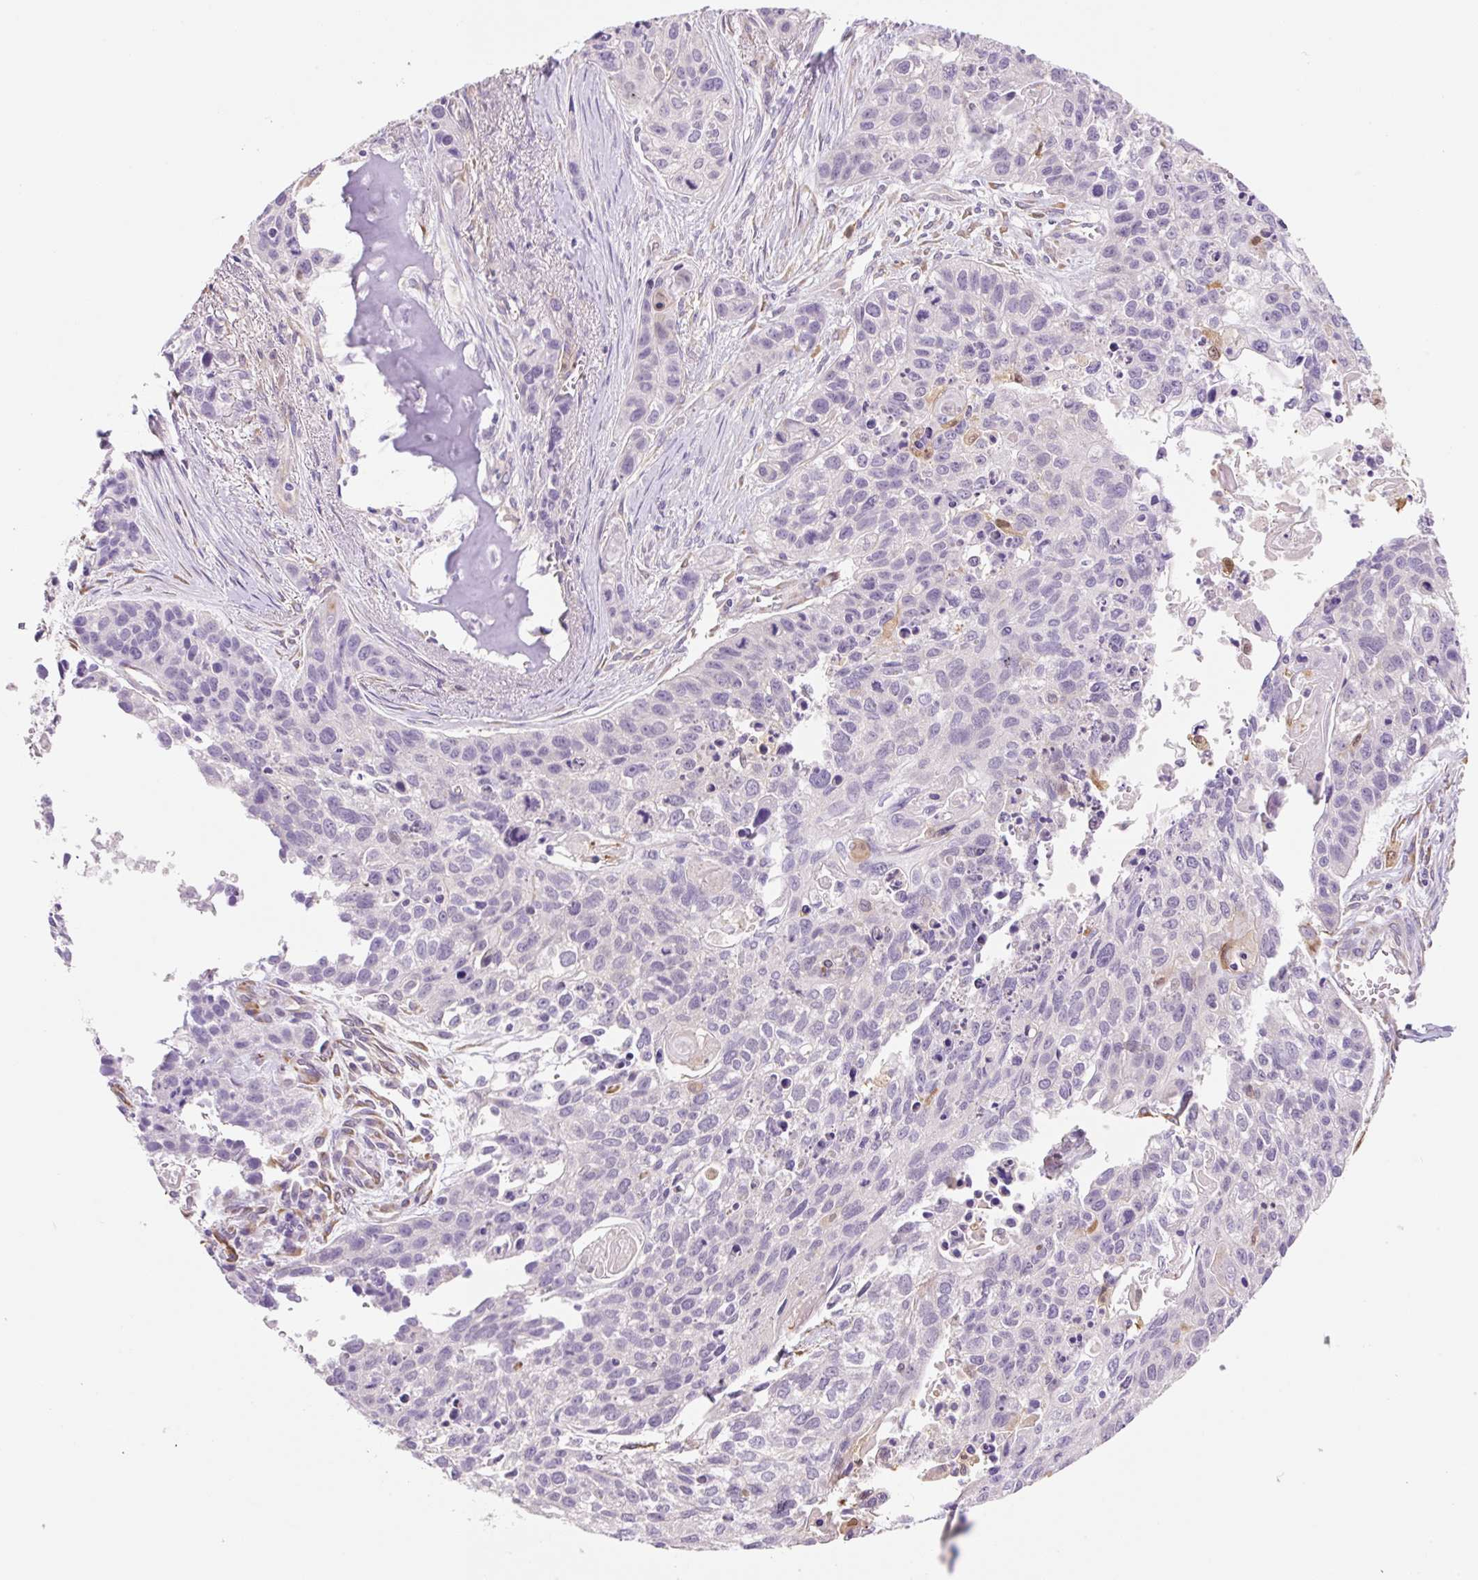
{"staining": {"intensity": "negative", "quantity": "none", "location": "none"}, "tissue": "lung cancer", "cell_type": "Tumor cells", "image_type": "cancer", "snomed": [{"axis": "morphology", "description": "Squamous cell carcinoma, NOS"}, {"axis": "topography", "description": "Lung"}], "caption": "DAB immunohistochemical staining of lung cancer reveals no significant expression in tumor cells.", "gene": "FABP5", "patient": {"sex": "male", "age": 74}}